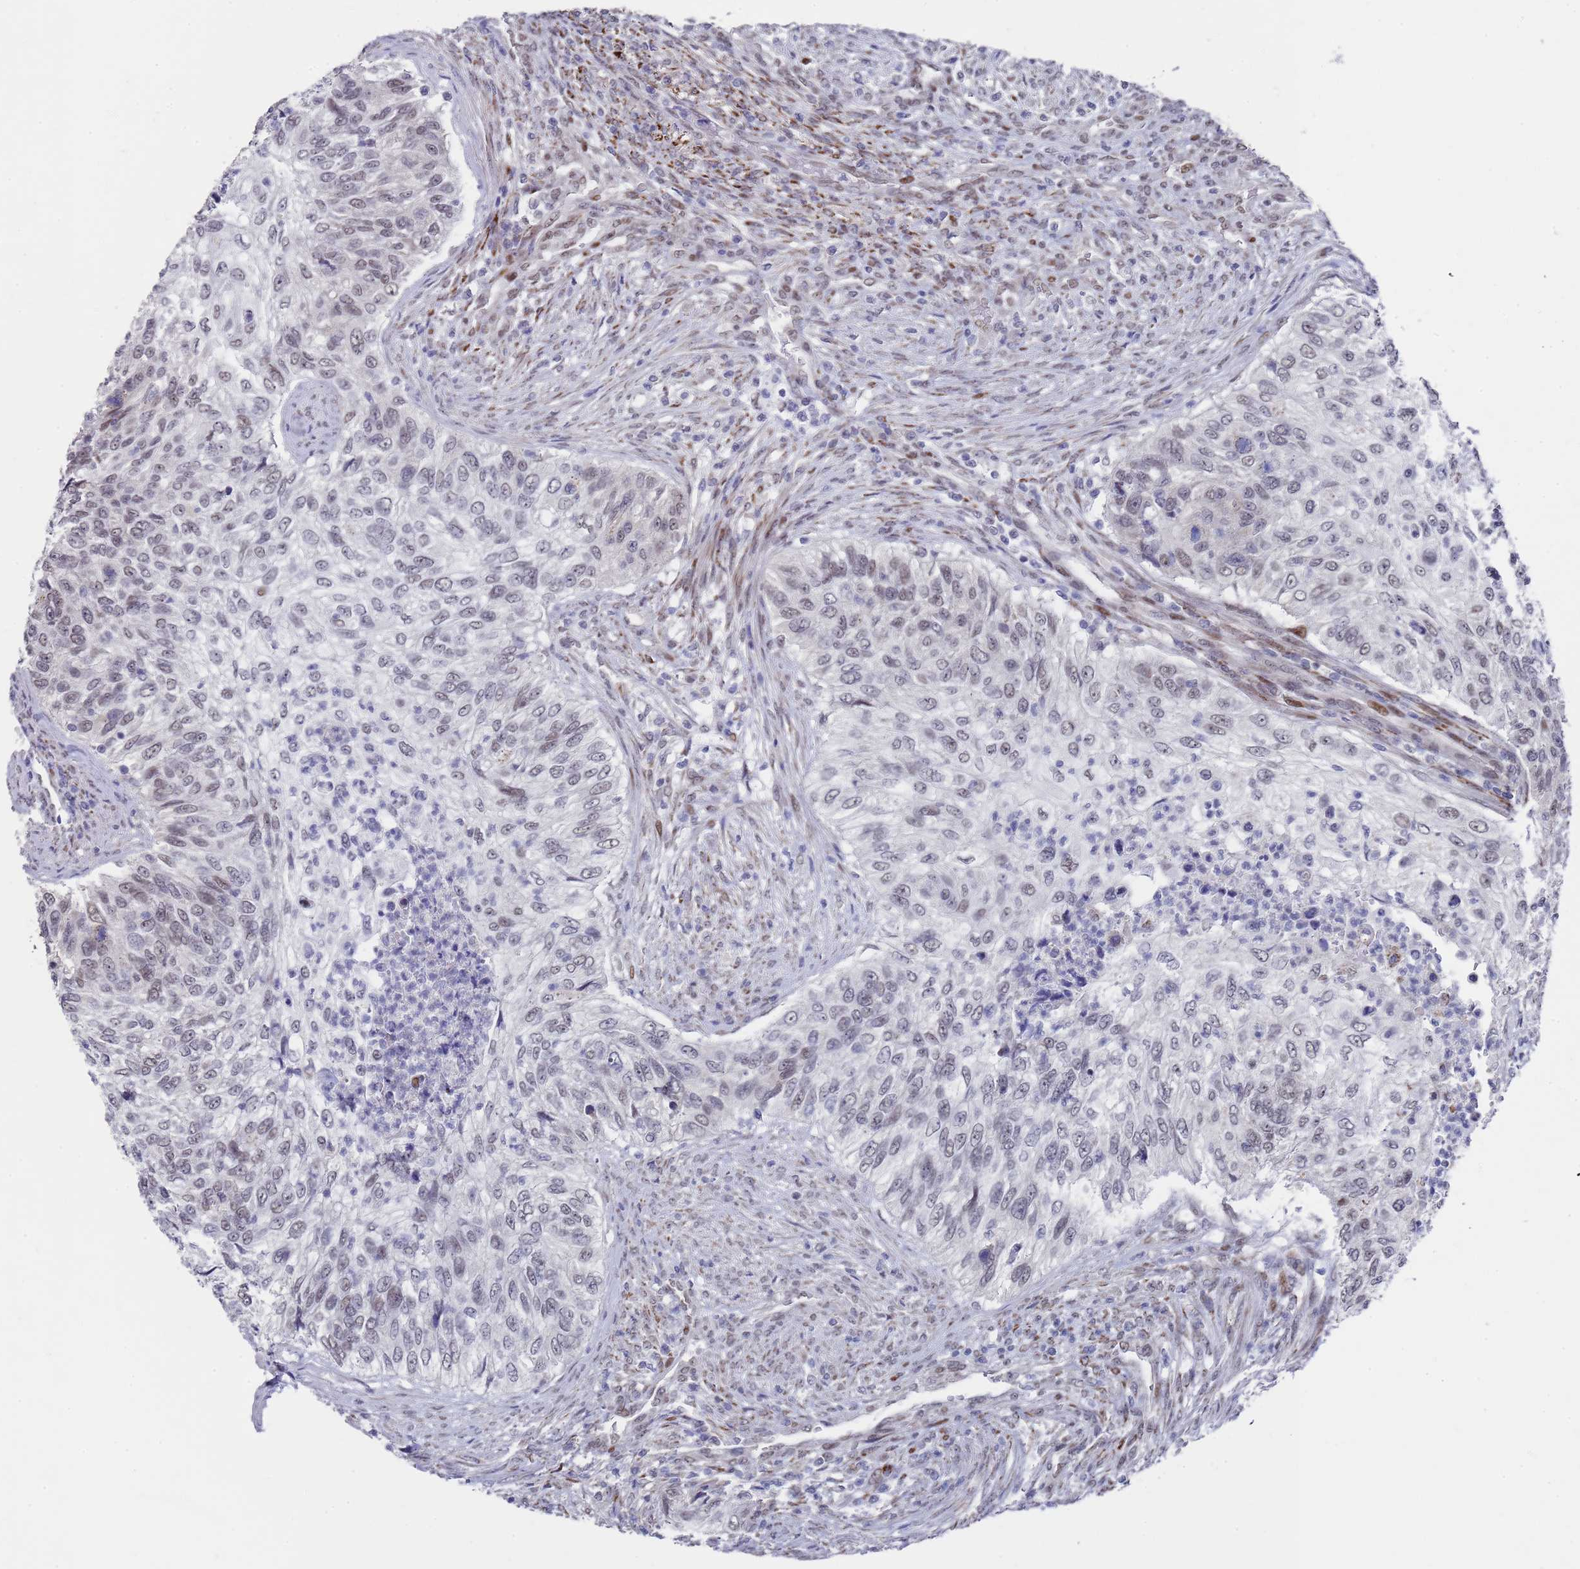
{"staining": {"intensity": "weak", "quantity": "25%-75%", "location": "nuclear"}, "tissue": "urothelial cancer", "cell_type": "Tumor cells", "image_type": "cancer", "snomed": [{"axis": "morphology", "description": "Urothelial carcinoma, High grade"}, {"axis": "topography", "description": "Urinary bladder"}], "caption": "This micrograph reveals urothelial cancer stained with immunohistochemistry to label a protein in brown. The nuclear of tumor cells show weak positivity for the protein. Nuclei are counter-stained blue.", "gene": "COPS6", "patient": {"sex": "female", "age": 60}}